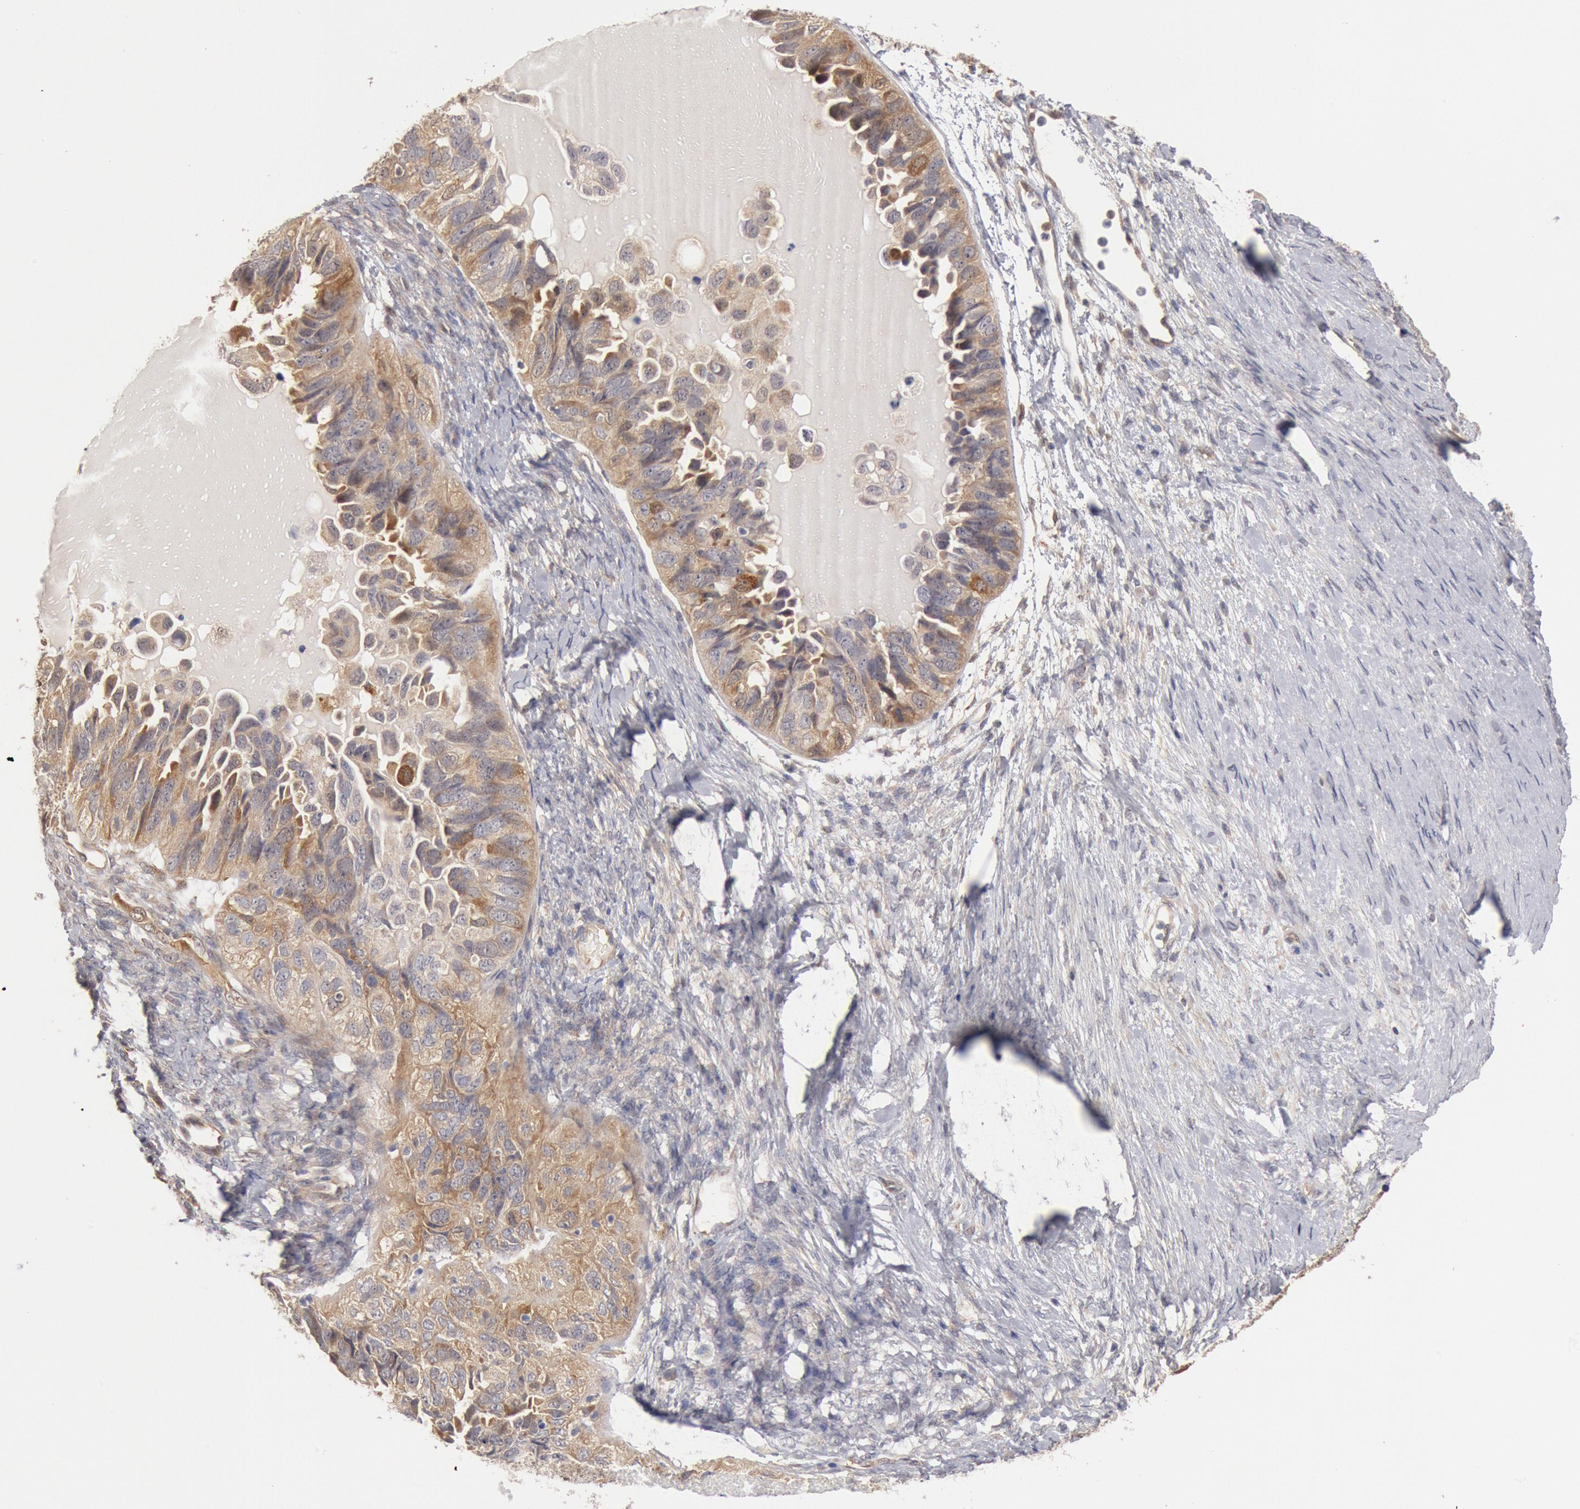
{"staining": {"intensity": "weak", "quantity": "25%-75%", "location": "cytoplasmic/membranous"}, "tissue": "ovarian cancer", "cell_type": "Tumor cells", "image_type": "cancer", "snomed": [{"axis": "morphology", "description": "Cystadenocarcinoma, serous, NOS"}, {"axis": "topography", "description": "Ovary"}], "caption": "The photomicrograph reveals a brown stain indicating the presence of a protein in the cytoplasmic/membranous of tumor cells in ovarian cancer (serous cystadenocarcinoma). (IHC, brightfield microscopy, high magnification).", "gene": "DNAJA1", "patient": {"sex": "female", "age": 82}}